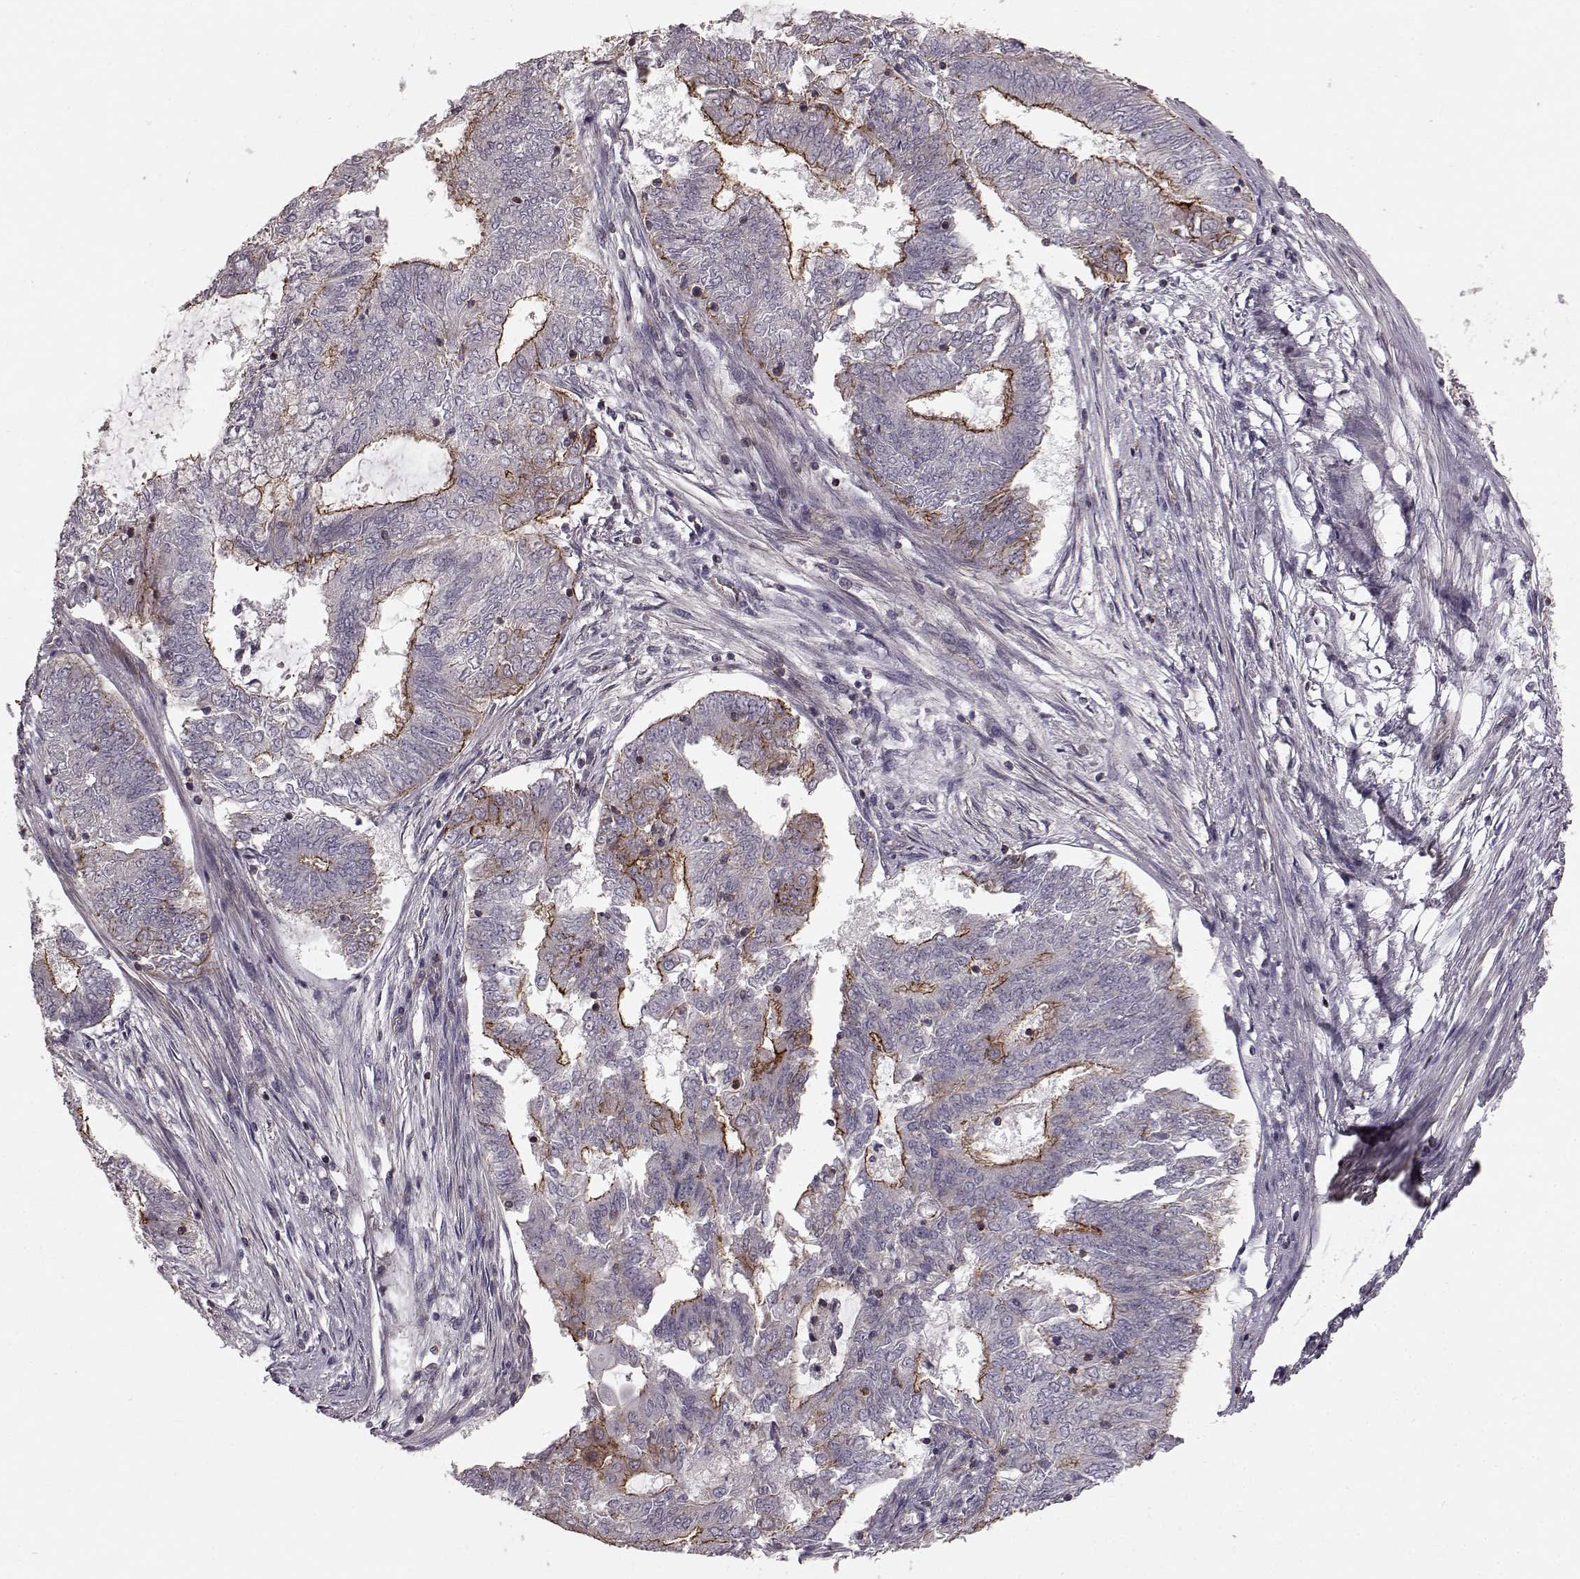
{"staining": {"intensity": "moderate", "quantity": "25%-75%", "location": "cytoplasmic/membranous"}, "tissue": "endometrial cancer", "cell_type": "Tumor cells", "image_type": "cancer", "snomed": [{"axis": "morphology", "description": "Adenocarcinoma, NOS"}, {"axis": "topography", "description": "Endometrium"}], "caption": "There is medium levels of moderate cytoplasmic/membranous positivity in tumor cells of endometrial adenocarcinoma, as demonstrated by immunohistochemical staining (brown color).", "gene": "SLC22A18", "patient": {"sex": "female", "age": 62}}